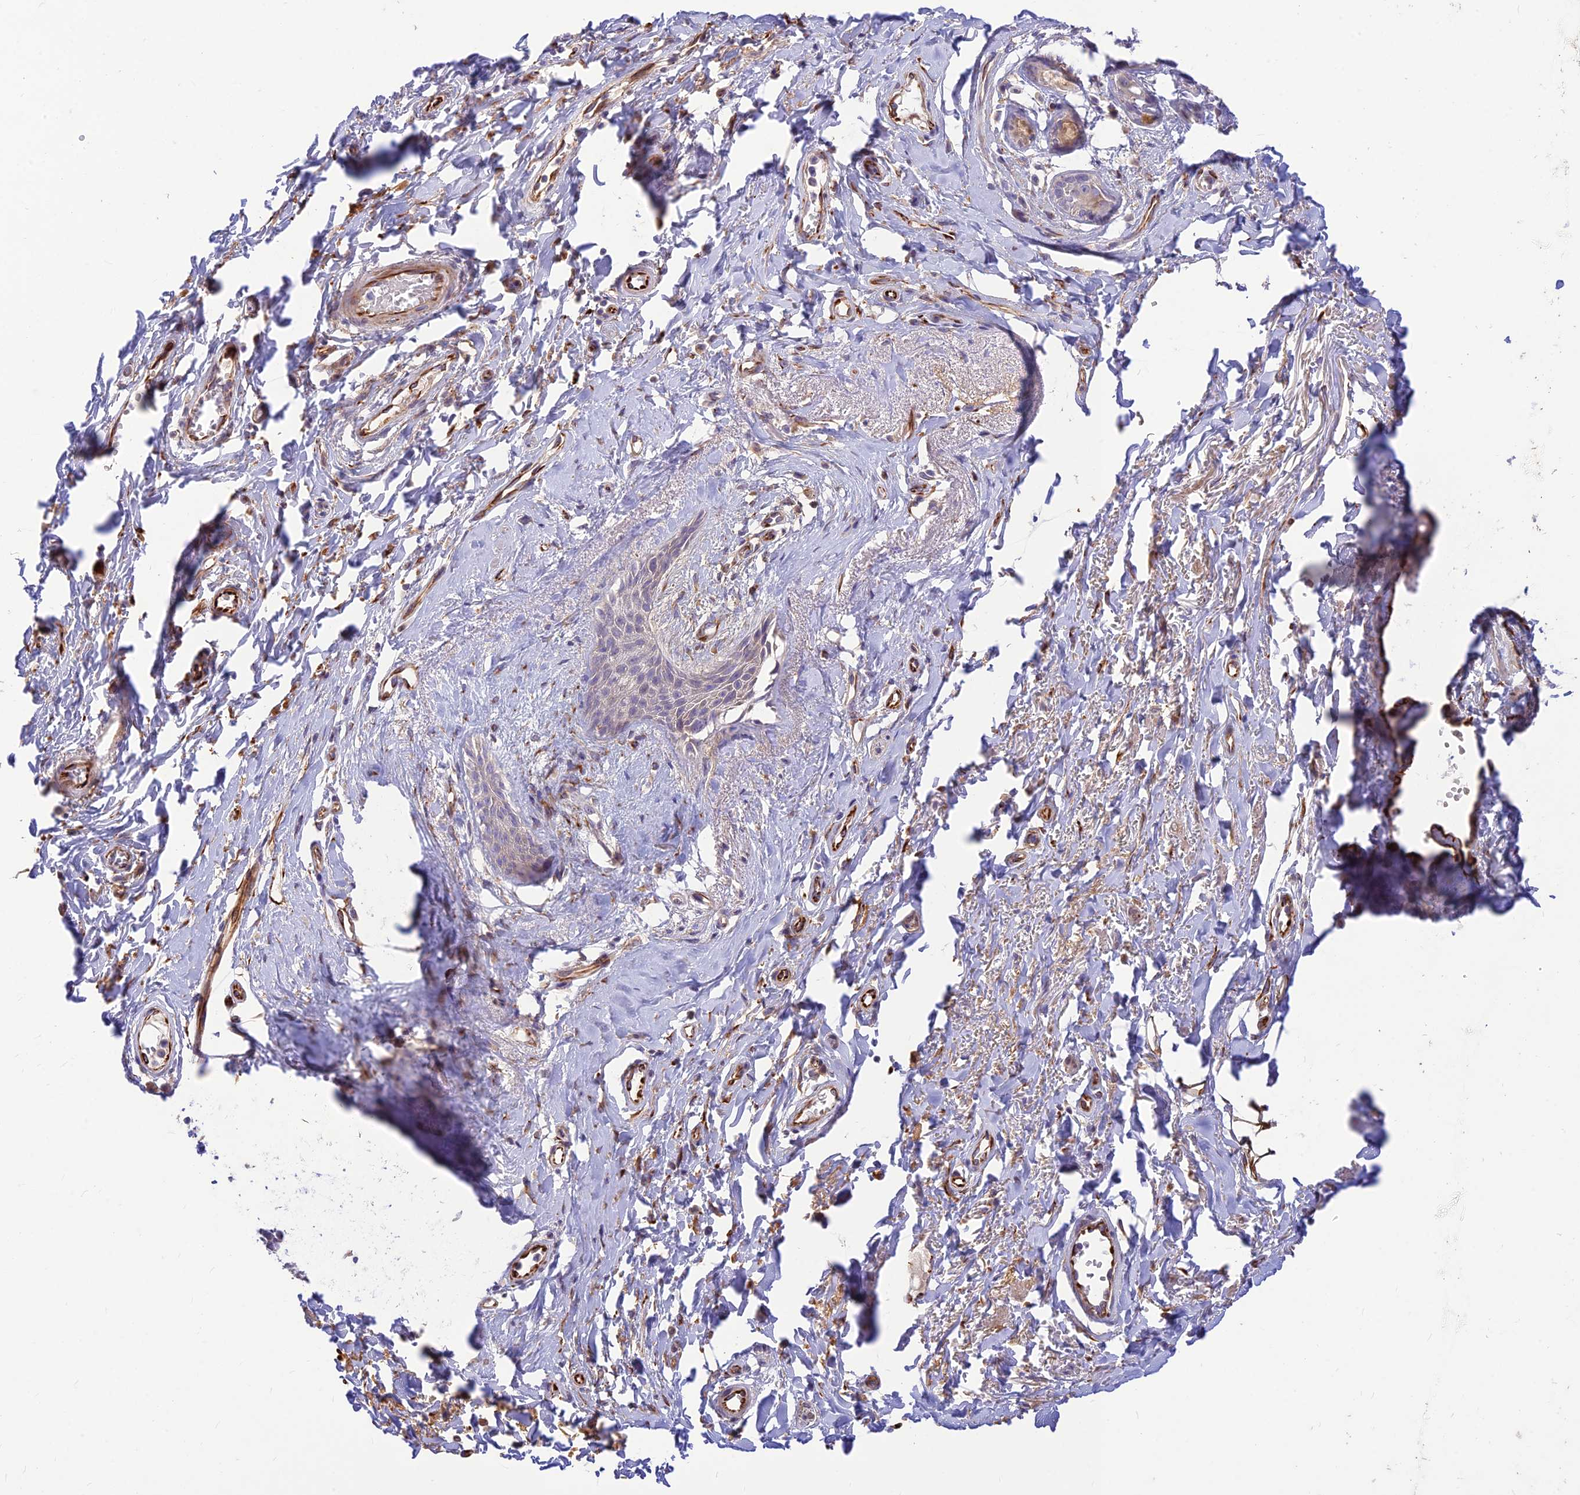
{"staining": {"intensity": "negative", "quantity": "none", "location": "none"}, "tissue": "skin", "cell_type": "Epidermal cells", "image_type": "normal", "snomed": [{"axis": "morphology", "description": "Normal tissue, NOS"}, {"axis": "topography", "description": "Anal"}], "caption": "Protein analysis of benign skin demonstrates no significant expression in epidermal cells.", "gene": "ST8SIA5", "patient": {"sex": "male", "age": 78}}